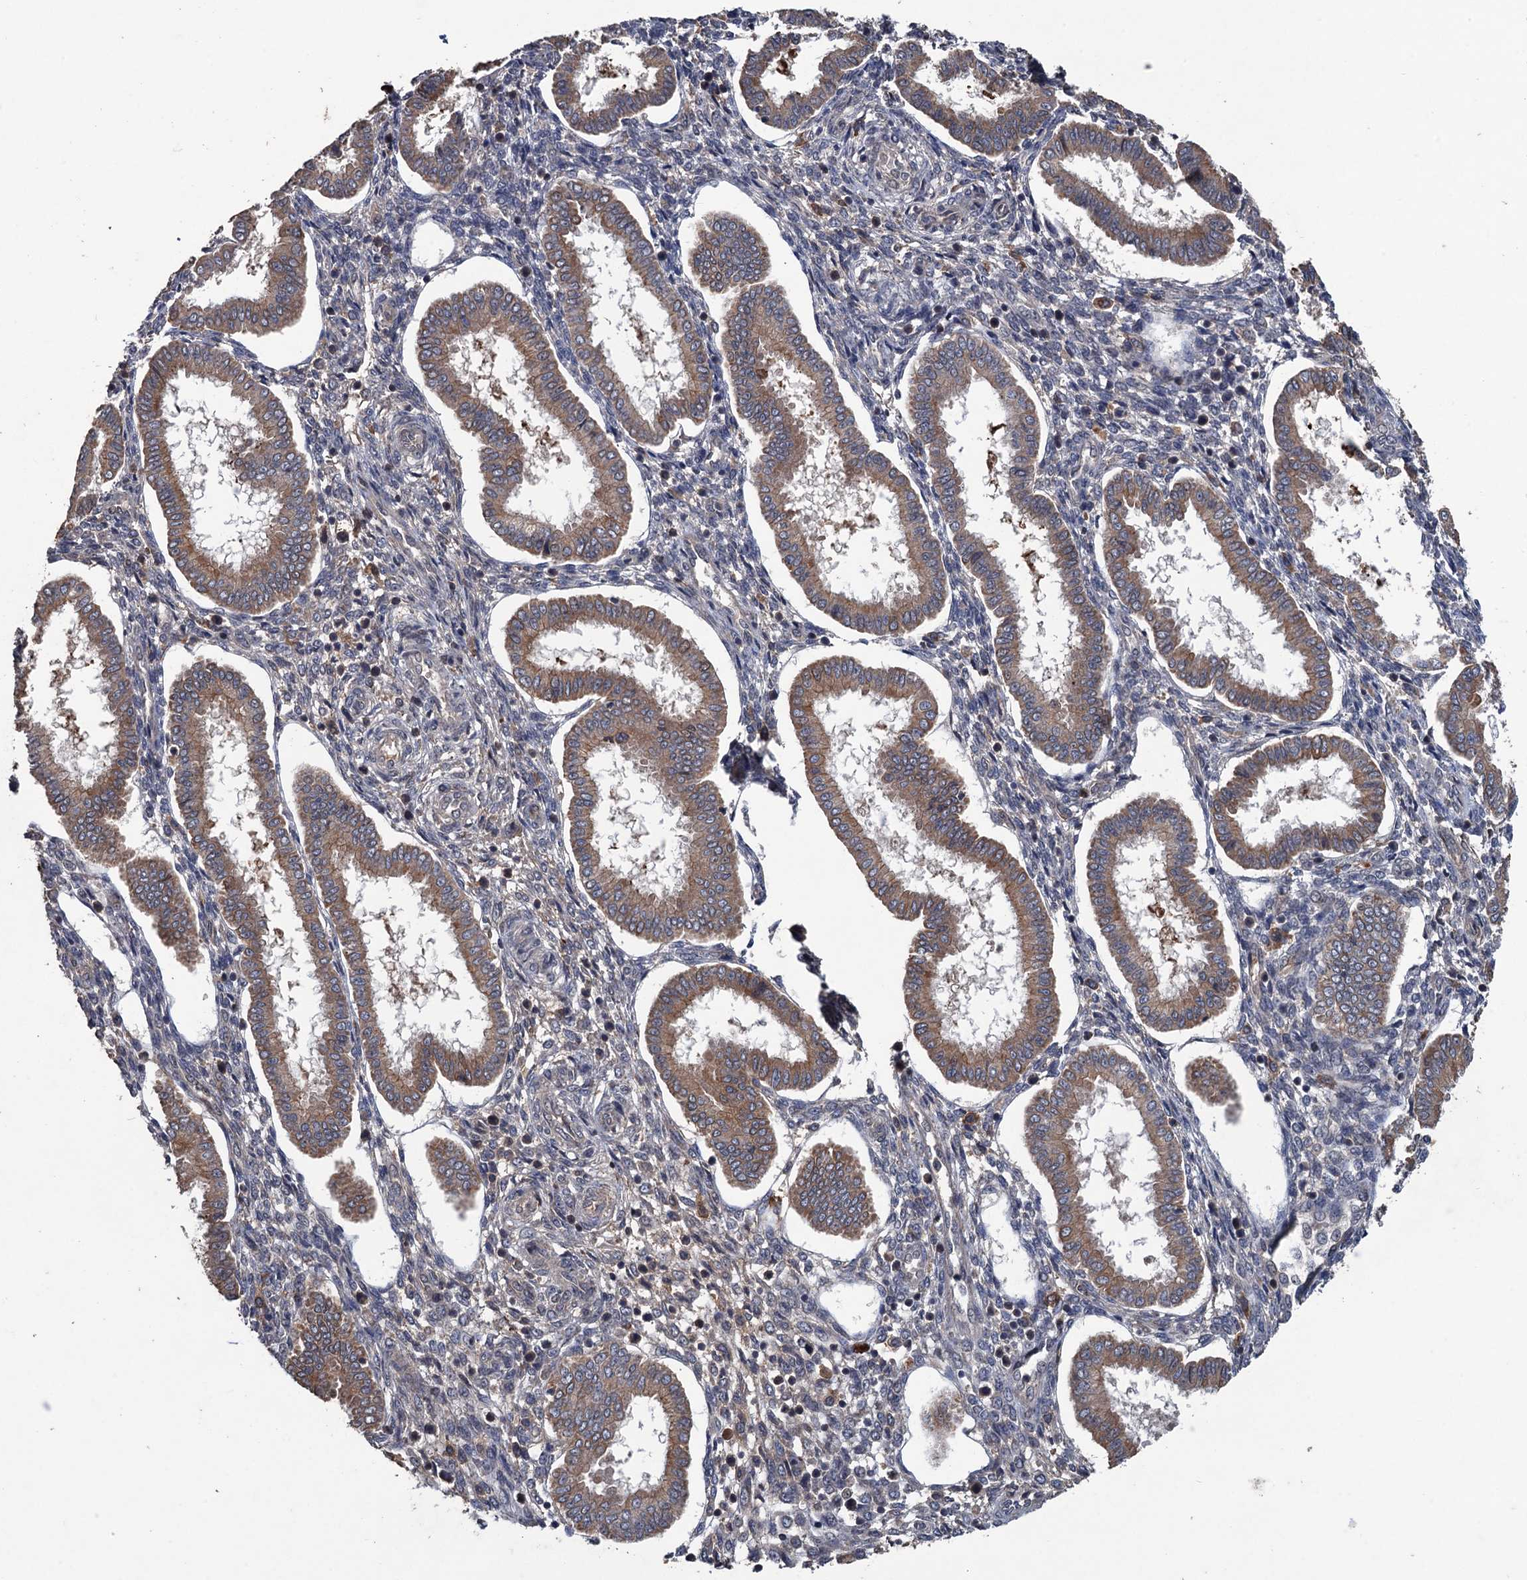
{"staining": {"intensity": "moderate", "quantity": "<25%", "location": "cytoplasmic/membranous"}, "tissue": "endometrium", "cell_type": "Cells in endometrial stroma", "image_type": "normal", "snomed": [{"axis": "morphology", "description": "Normal tissue, NOS"}, {"axis": "topography", "description": "Endometrium"}], "caption": "Endometrium stained with IHC displays moderate cytoplasmic/membranous expression in about <25% of cells in endometrial stroma.", "gene": "ZNF438", "patient": {"sex": "female", "age": 24}}